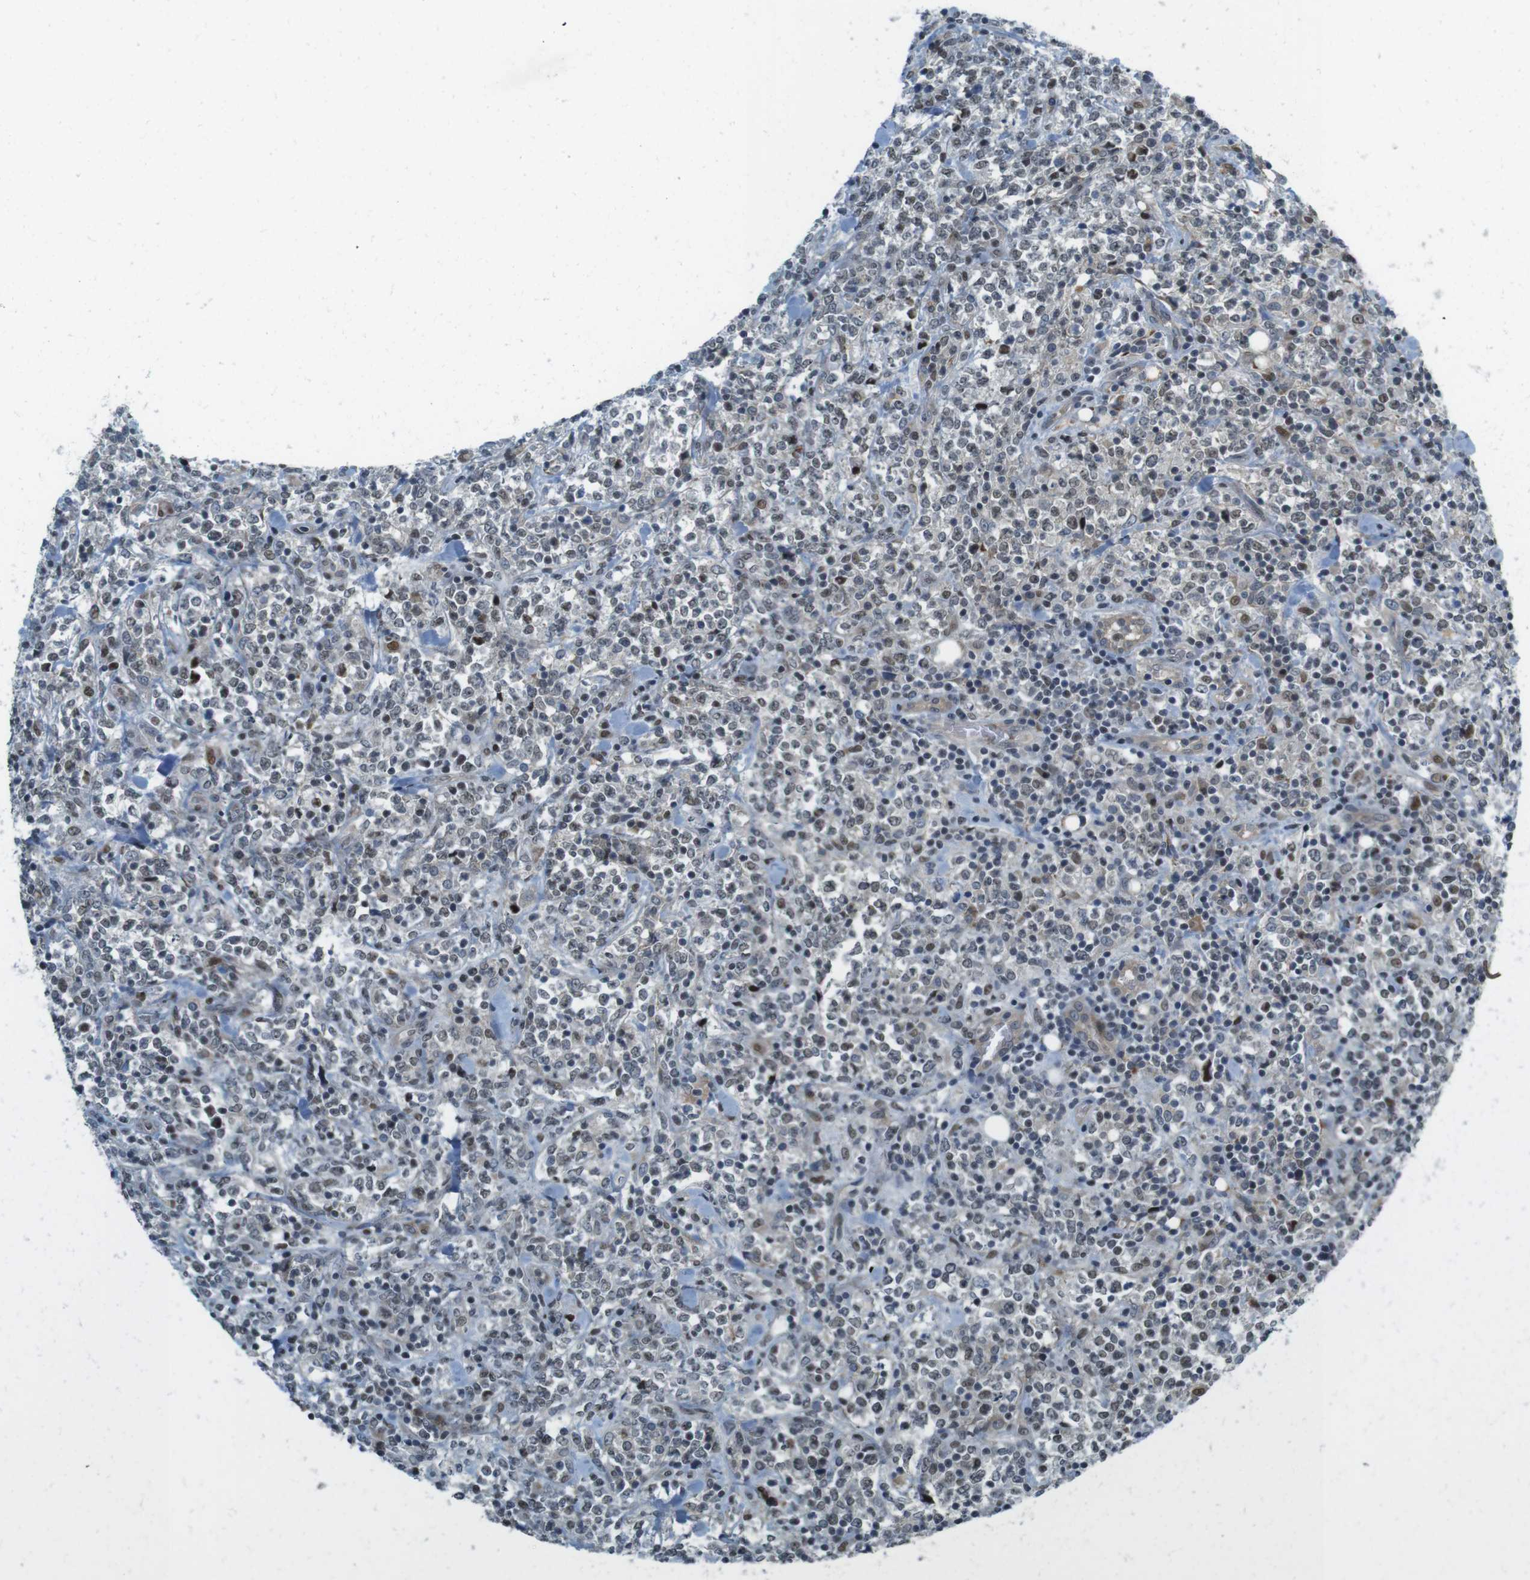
{"staining": {"intensity": "weak", "quantity": "25%-75%", "location": "nuclear"}, "tissue": "lymphoma", "cell_type": "Tumor cells", "image_type": "cancer", "snomed": [{"axis": "morphology", "description": "Malignant lymphoma, non-Hodgkin's type, High grade"}, {"axis": "topography", "description": "Soft tissue"}], "caption": "A micrograph of lymphoma stained for a protein demonstrates weak nuclear brown staining in tumor cells.", "gene": "MAPKAPK5", "patient": {"sex": "male", "age": 18}}